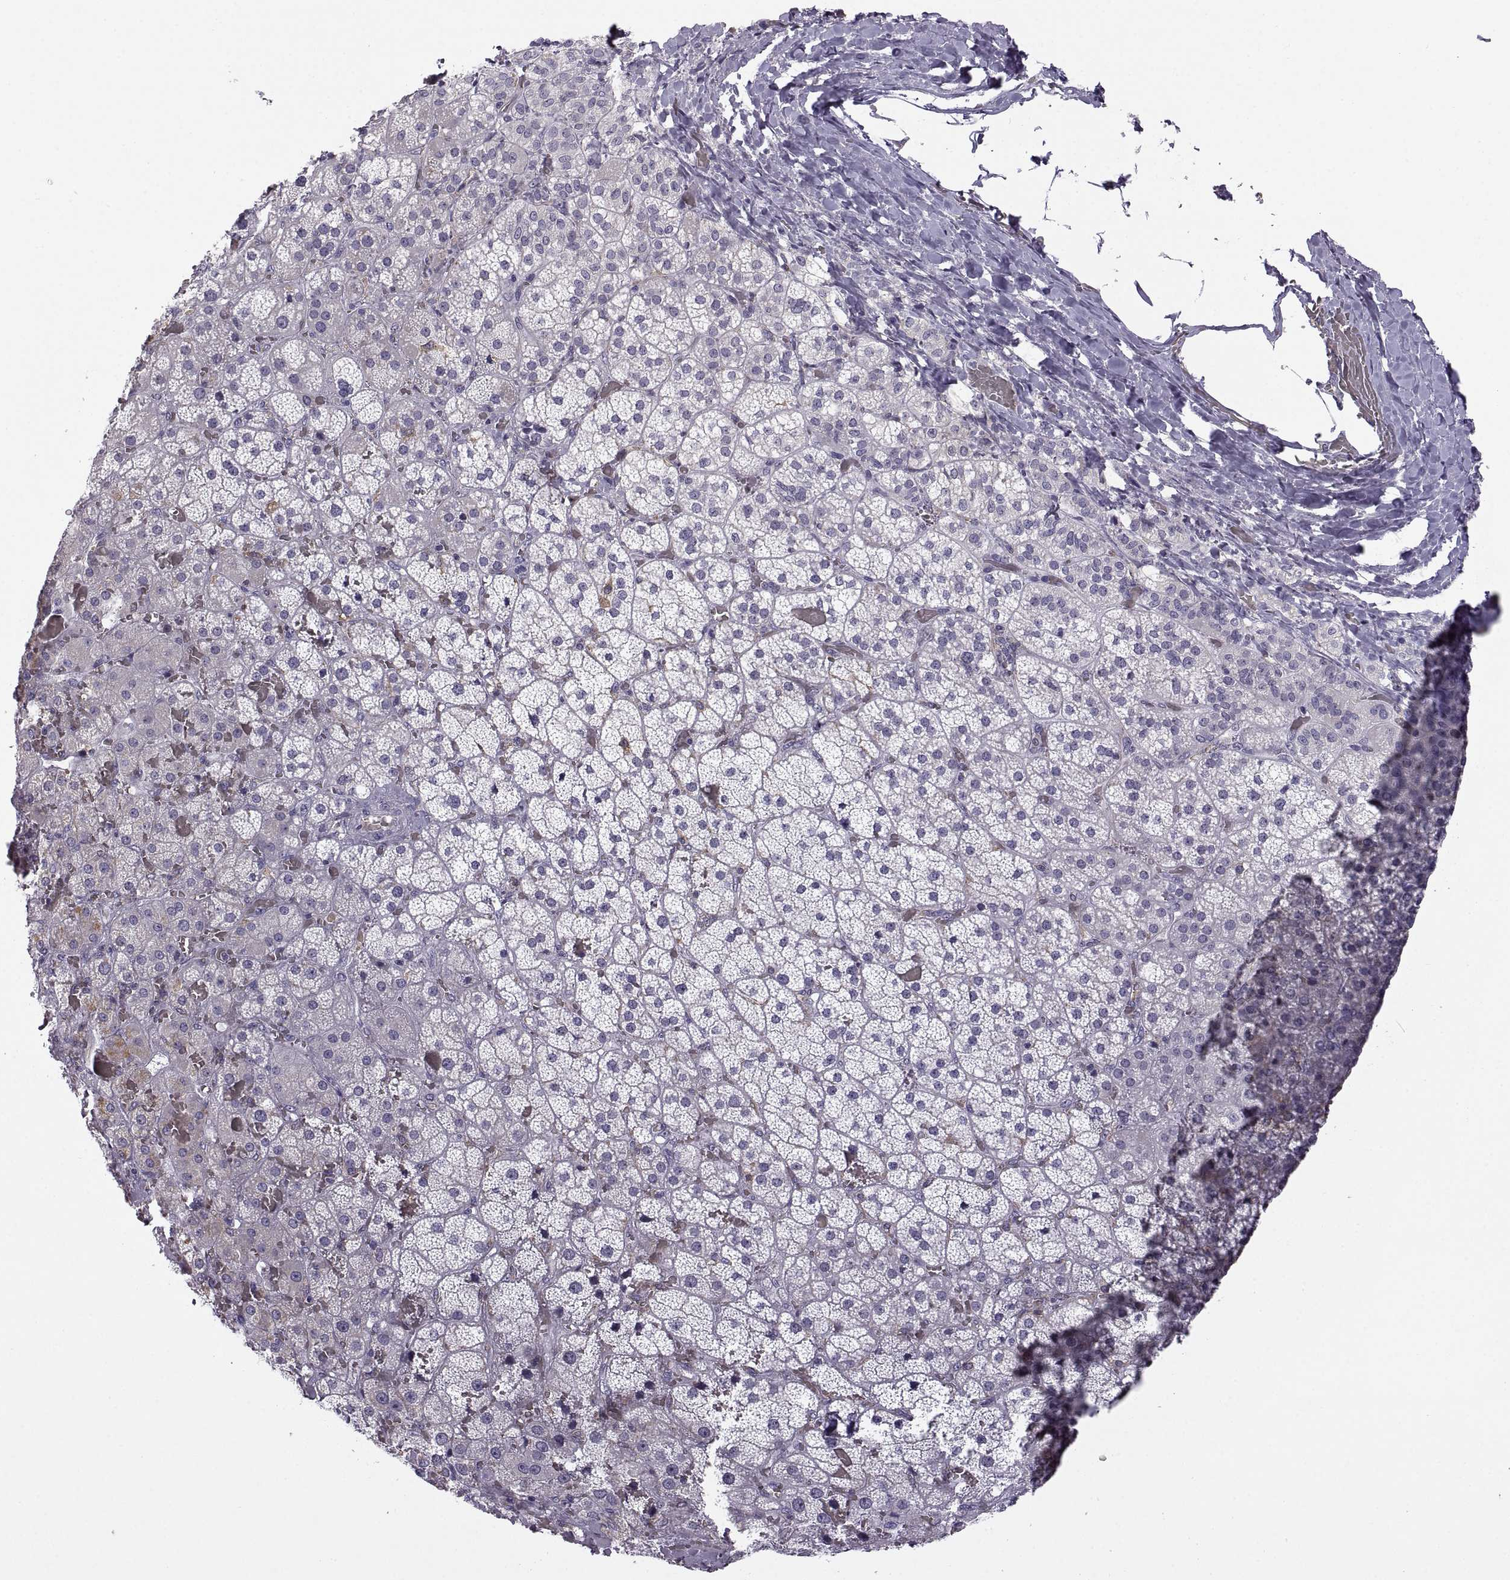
{"staining": {"intensity": "negative", "quantity": "none", "location": "none"}, "tissue": "adrenal gland", "cell_type": "Glandular cells", "image_type": "normal", "snomed": [{"axis": "morphology", "description": "Normal tissue, NOS"}, {"axis": "topography", "description": "Adrenal gland"}], "caption": "Adrenal gland stained for a protein using immunohistochemistry (IHC) shows no staining glandular cells.", "gene": "MEIOC", "patient": {"sex": "male", "age": 57}}